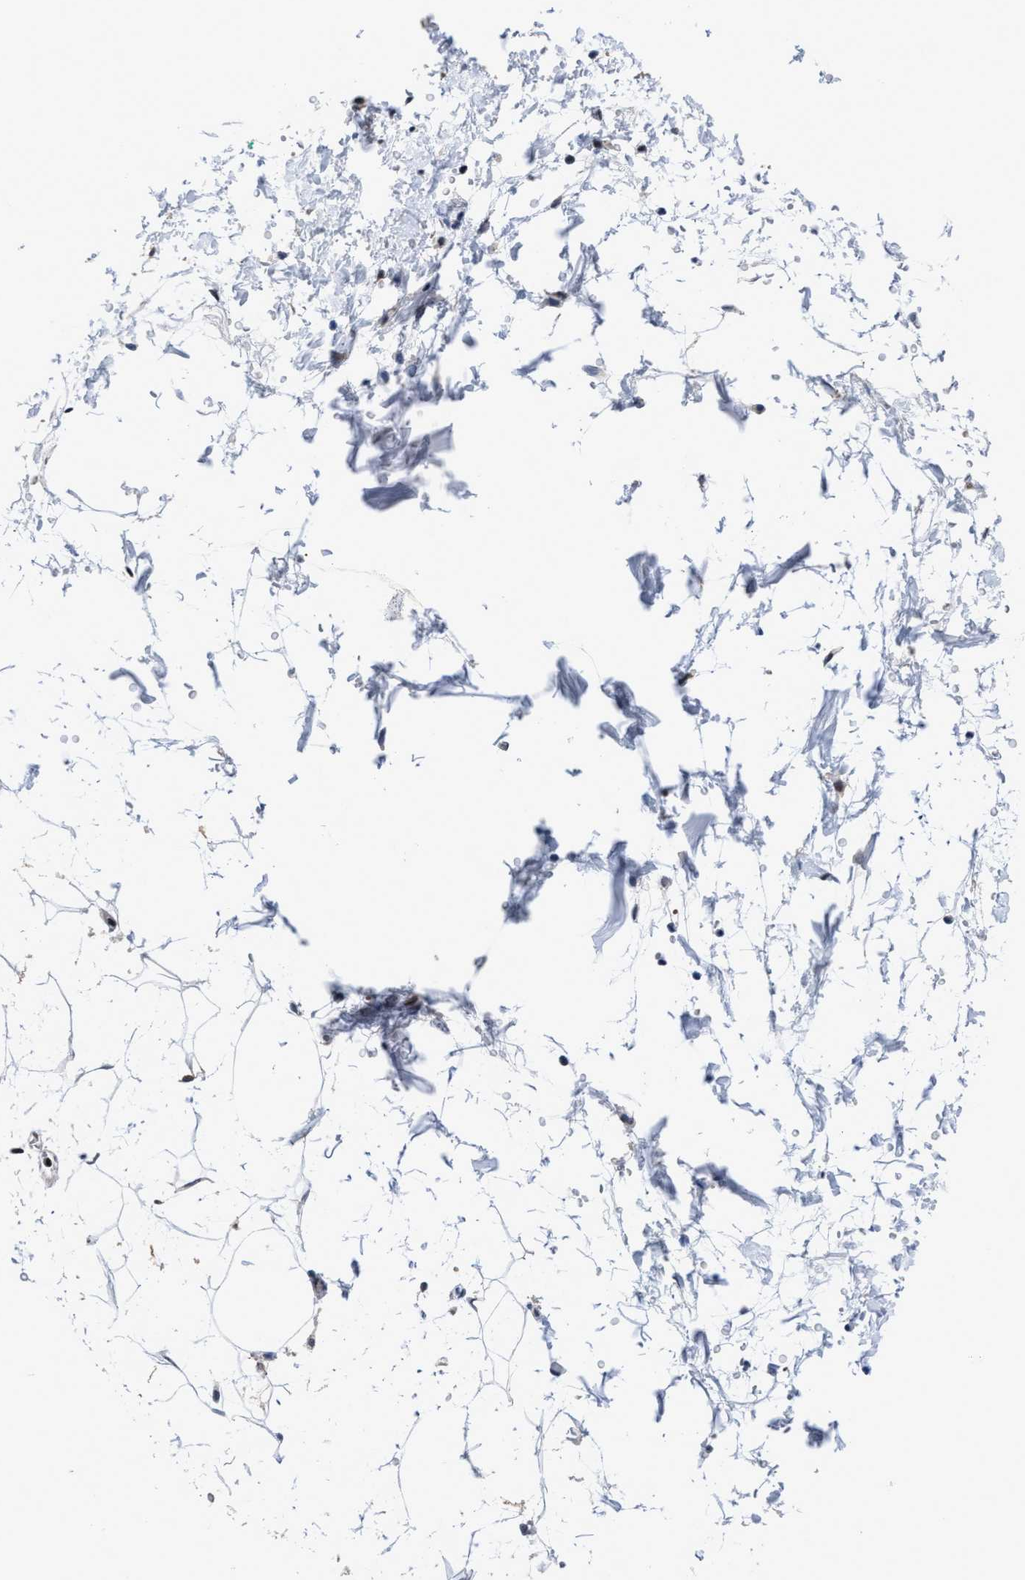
{"staining": {"intensity": "negative", "quantity": "none", "location": "none"}, "tissue": "adipose tissue", "cell_type": "Adipocytes", "image_type": "normal", "snomed": [{"axis": "morphology", "description": "Normal tissue, NOS"}, {"axis": "topography", "description": "Soft tissue"}], "caption": "Immunohistochemistry photomicrograph of unremarkable adipose tissue: adipose tissue stained with DAB reveals no significant protein positivity in adipocytes.", "gene": "MARCKSL1", "patient": {"sex": "male", "age": 72}}